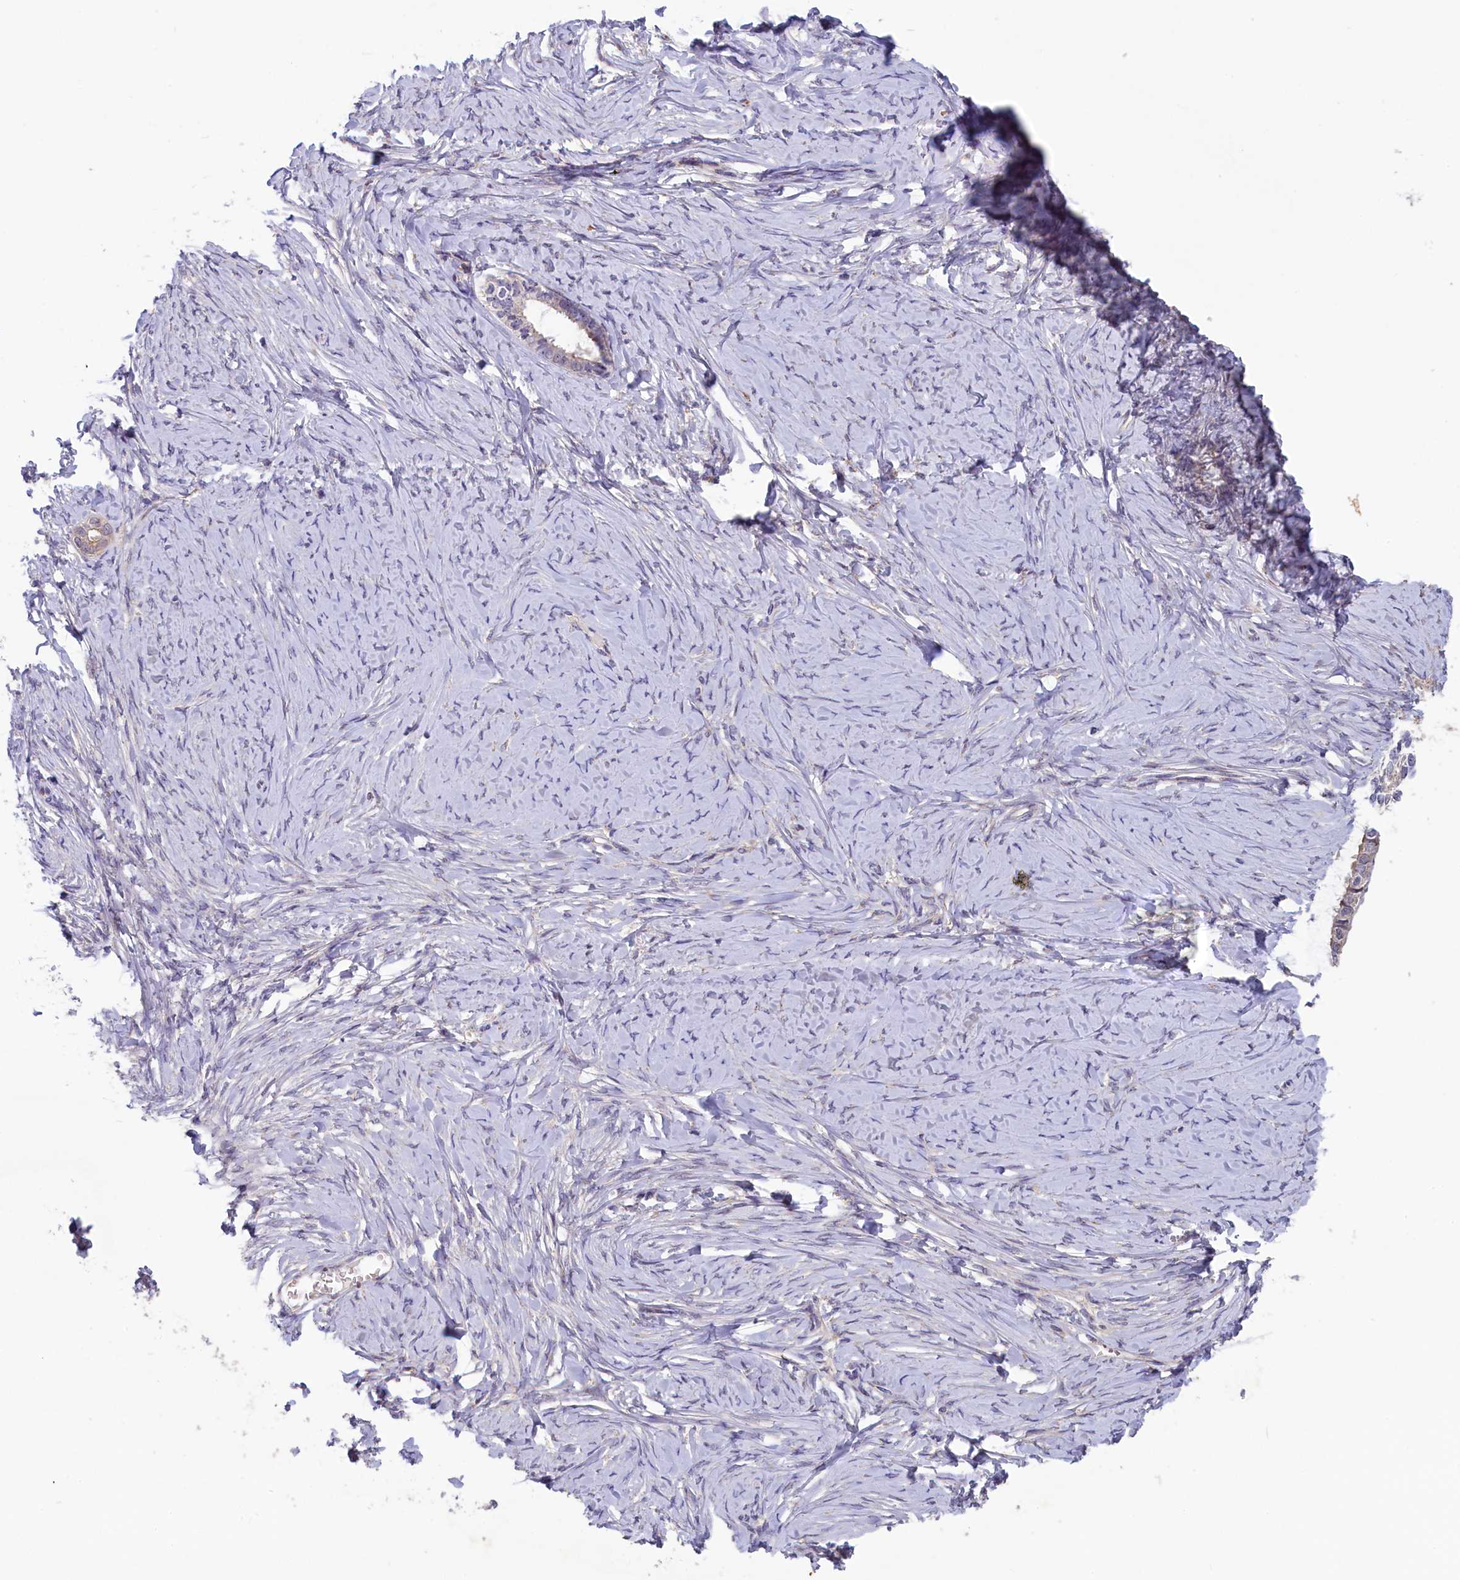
{"staining": {"intensity": "weak", "quantity": "<25%", "location": "cytoplasmic/membranous"}, "tissue": "ovarian cancer", "cell_type": "Tumor cells", "image_type": "cancer", "snomed": [{"axis": "morphology", "description": "Cystadenocarcinoma, serous, NOS"}, {"axis": "topography", "description": "Ovary"}], "caption": "The image demonstrates no significant expression in tumor cells of ovarian cancer. Nuclei are stained in blue.", "gene": "CCDC9B", "patient": {"sex": "female", "age": 79}}